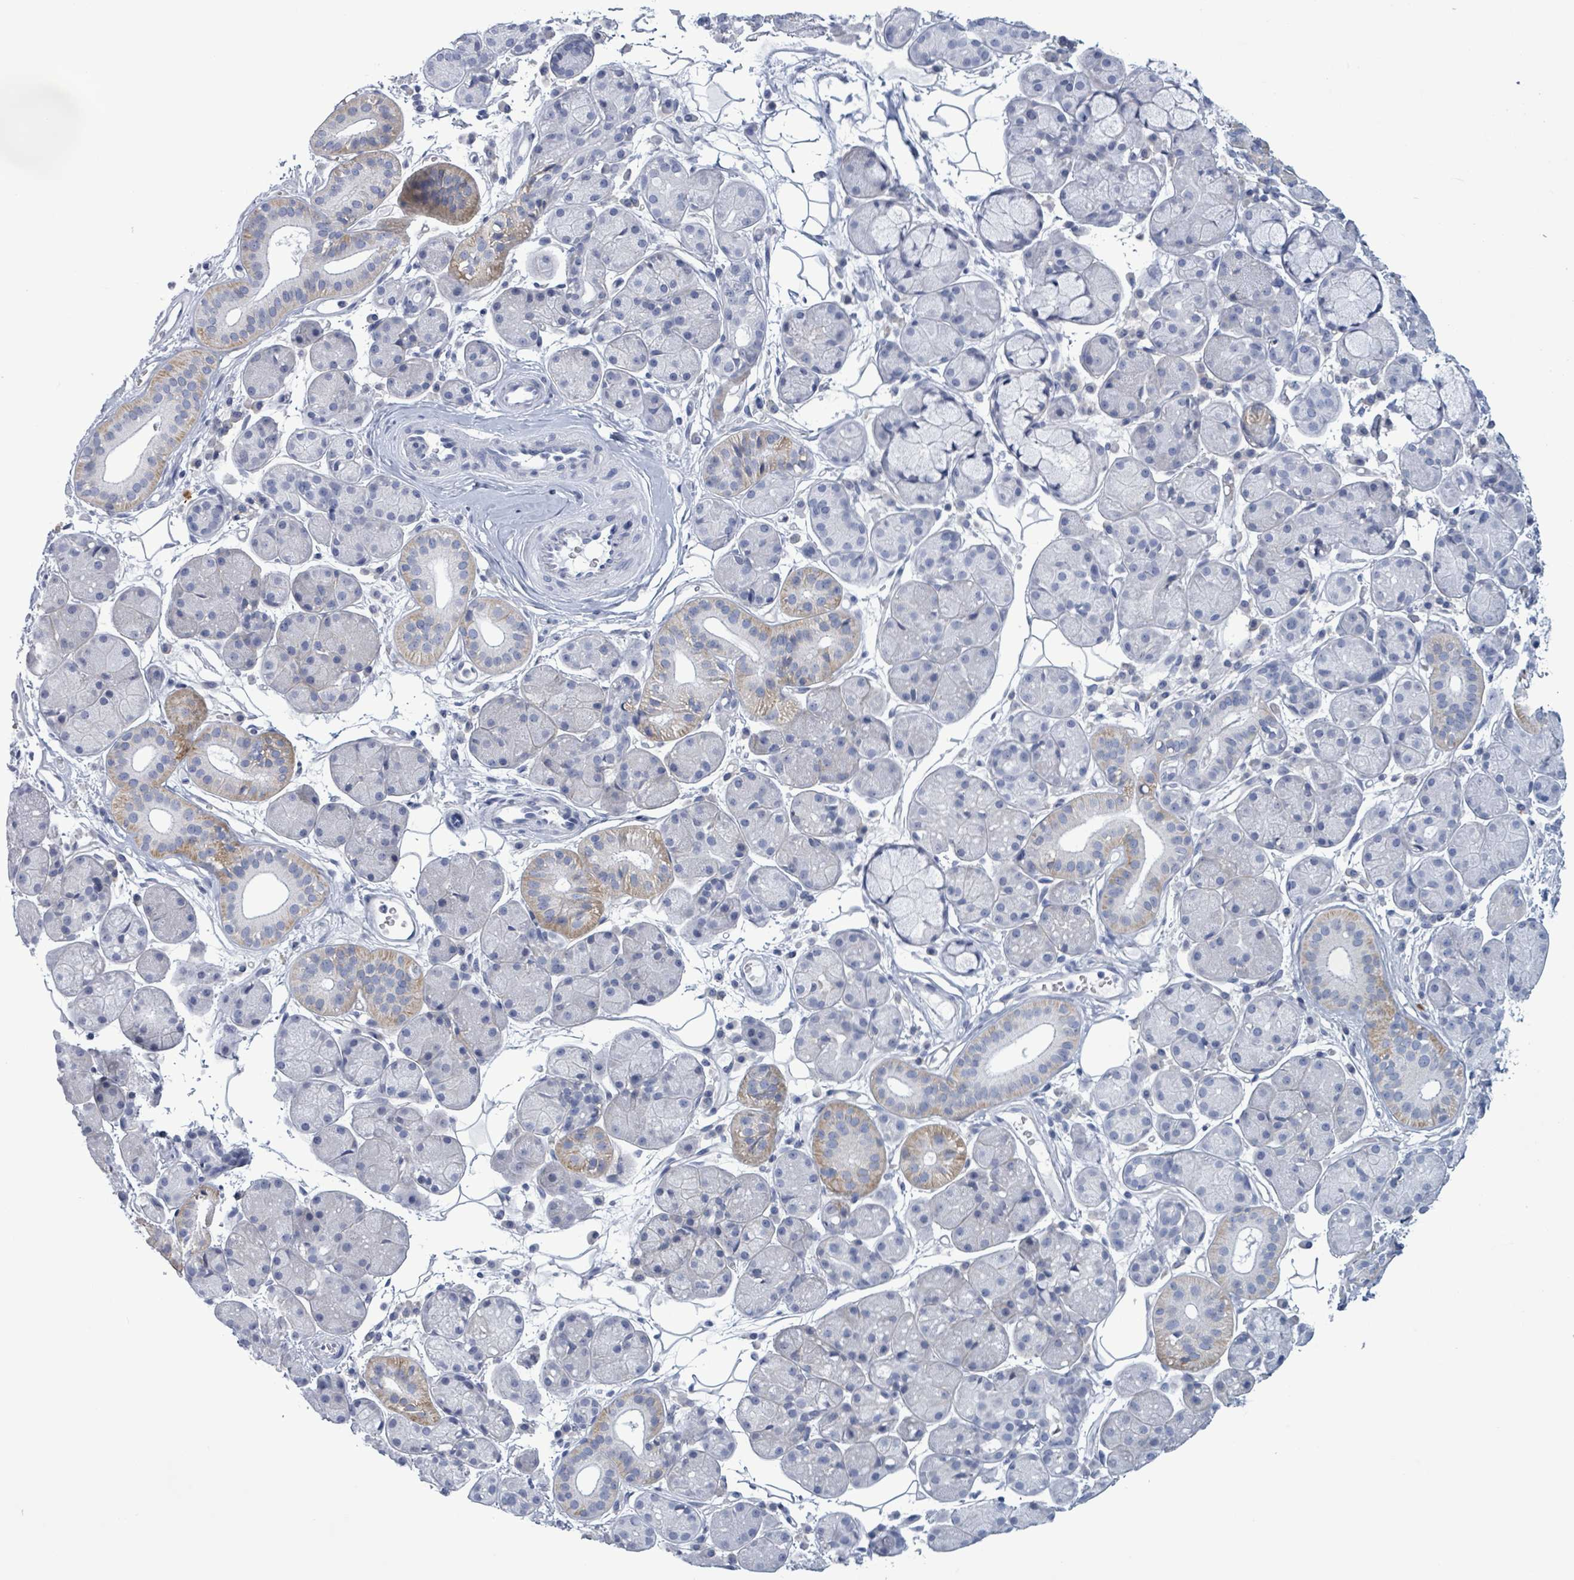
{"staining": {"intensity": "moderate", "quantity": "<25%", "location": "cytoplasmic/membranous"}, "tissue": "salivary gland", "cell_type": "Glandular cells", "image_type": "normal", "snomed": [{"axis": "morphology", "description": "Squamous cell carcinoma, NOS"}, {"axis": "topography", "description": "Skin"}, {"axis": "topography", "description": "Head-Neck"}], "caption": "The micrograph displays immunohistochemical staining of benign salivary gland. There is moderate cytoplasmic/membranous positivity is seen in about <25% of glandular cells. (brown staining indicates protein expression, while blue staining denotes nuclei).", "gene": "BSG", "patient": {"sex": "male", "age": 80}}